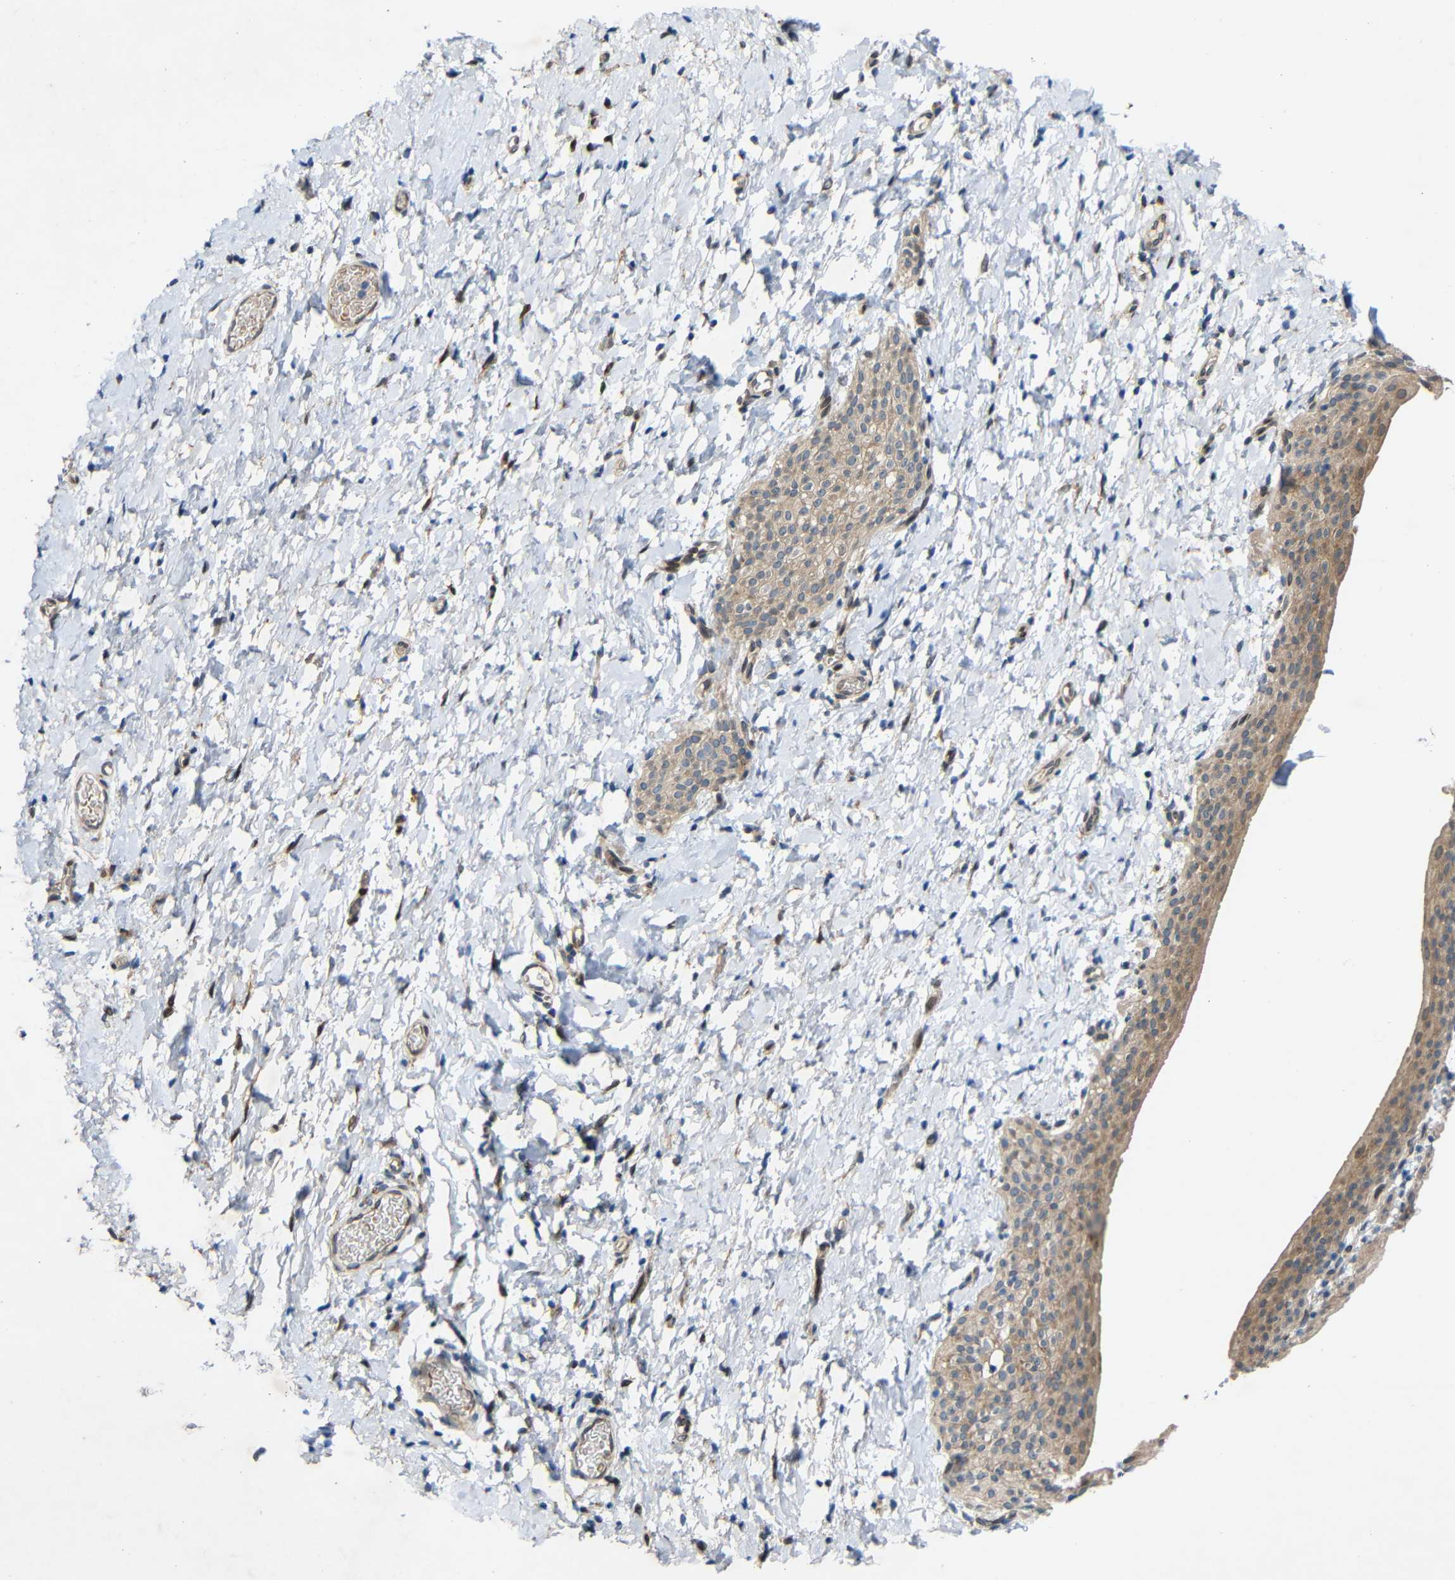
{"staining": {"intensity": "negative", "quantity": "none", "location": "none"}, "tissue": "smooth muscle", "cell_type": "Smooth muscle cells", "image_type": "normal", "snomed": [{"axis": "morphology", "description": "Normal tissue, NOS"}, {"axis": "topography", "description": "Smooth muscle"}], "caption": "Protein analysis of normal smooth muscle displays no significant positivity in smooth muscle cells. Nuclei are stained in blue.", "gene": "TMEM25", "patient": {"sex": "male", "age": 16}}